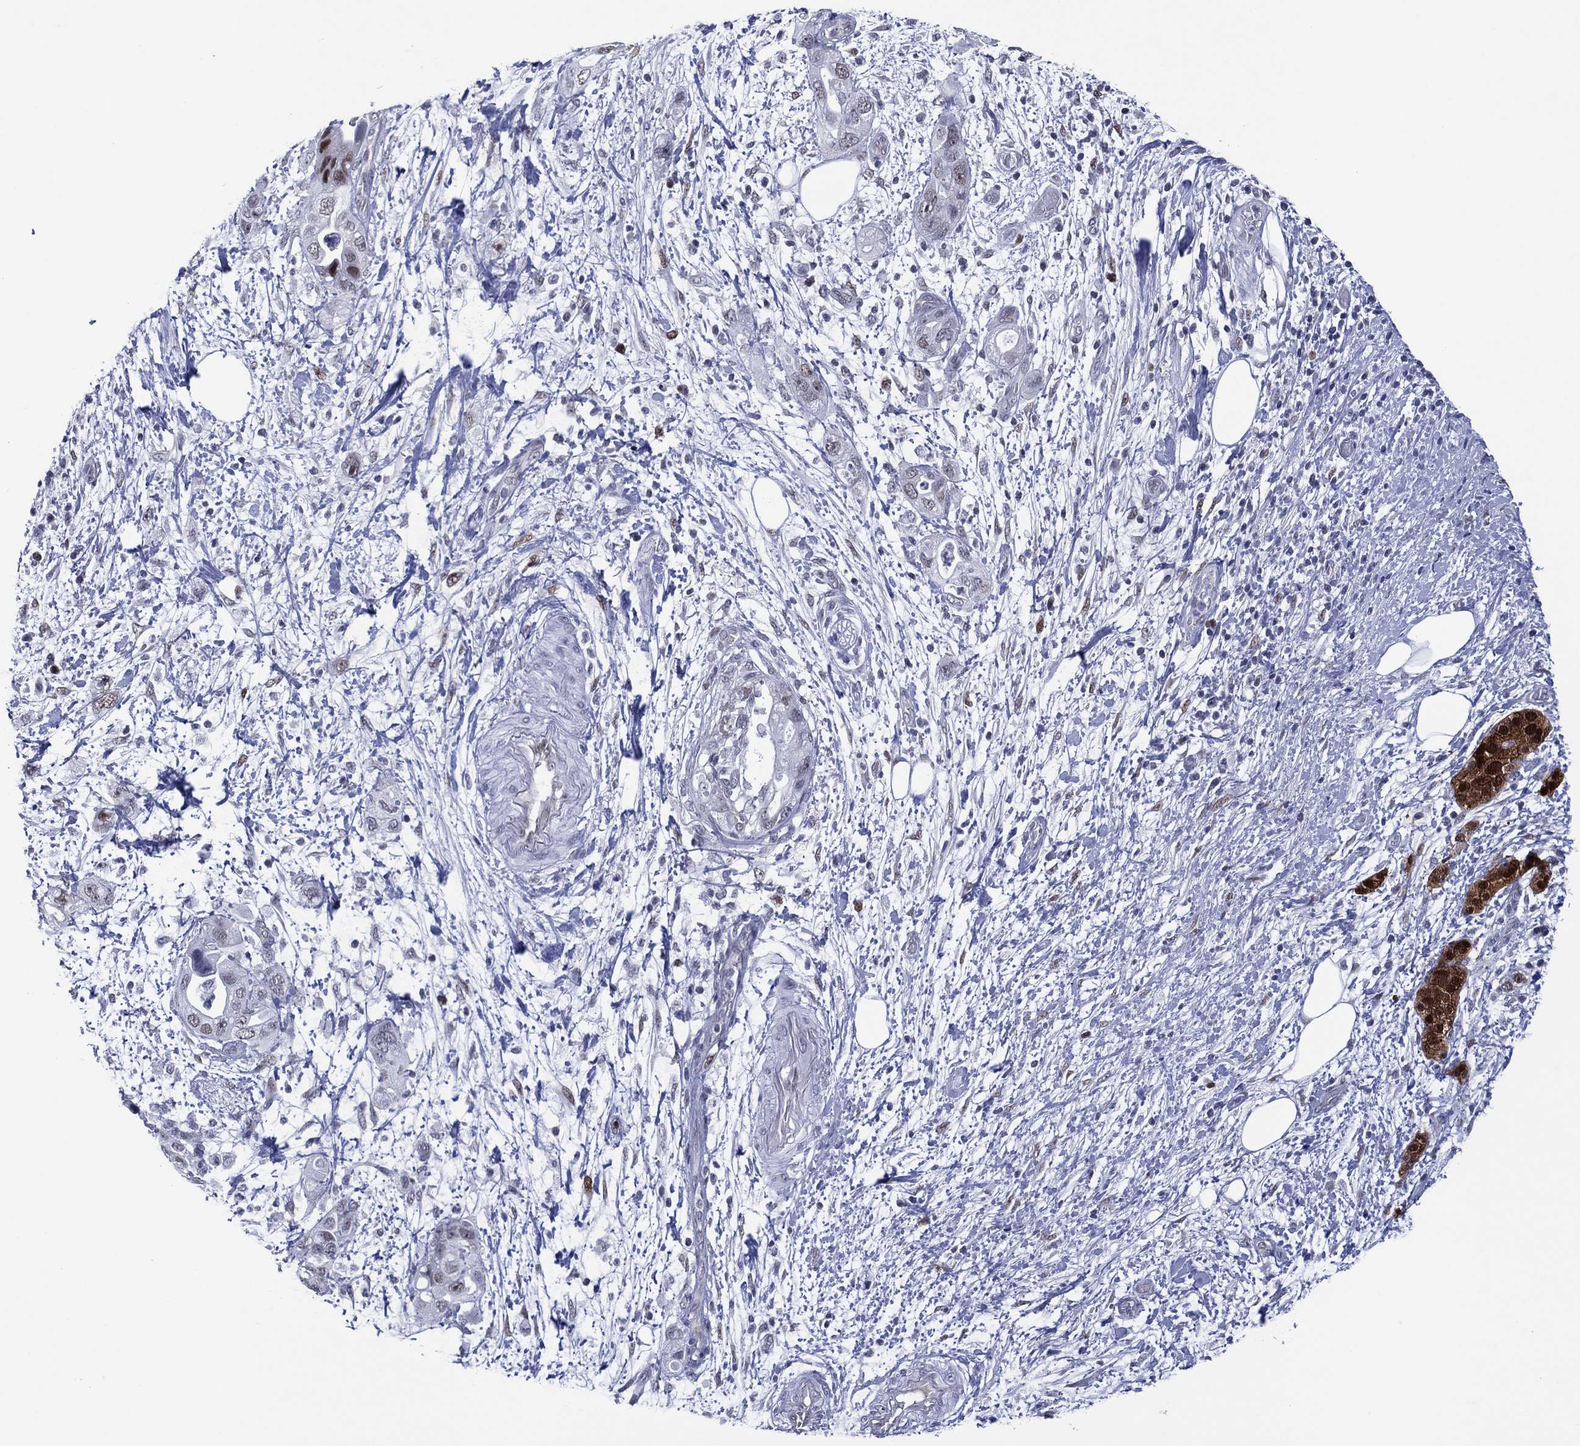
{"staining": {"intensity": "weak", "quantity": "<25%", "location": "nuclear"}, "tissue": "pancreatic cancer", "cell_type": "Tumor cells", "image_type": "cancer", "snomed": [{"axis": "morphology", "description": "Adenocarcinoma, NOS"}, {"axis": "topography", "description": "Pancreas"}], "caption": "The photomicrograph displays no significant staining in tumor cells of adenocarcinoma (pancreatic).", "gene": "GATA6", "patient": {"sex": "female", "age": 72}}